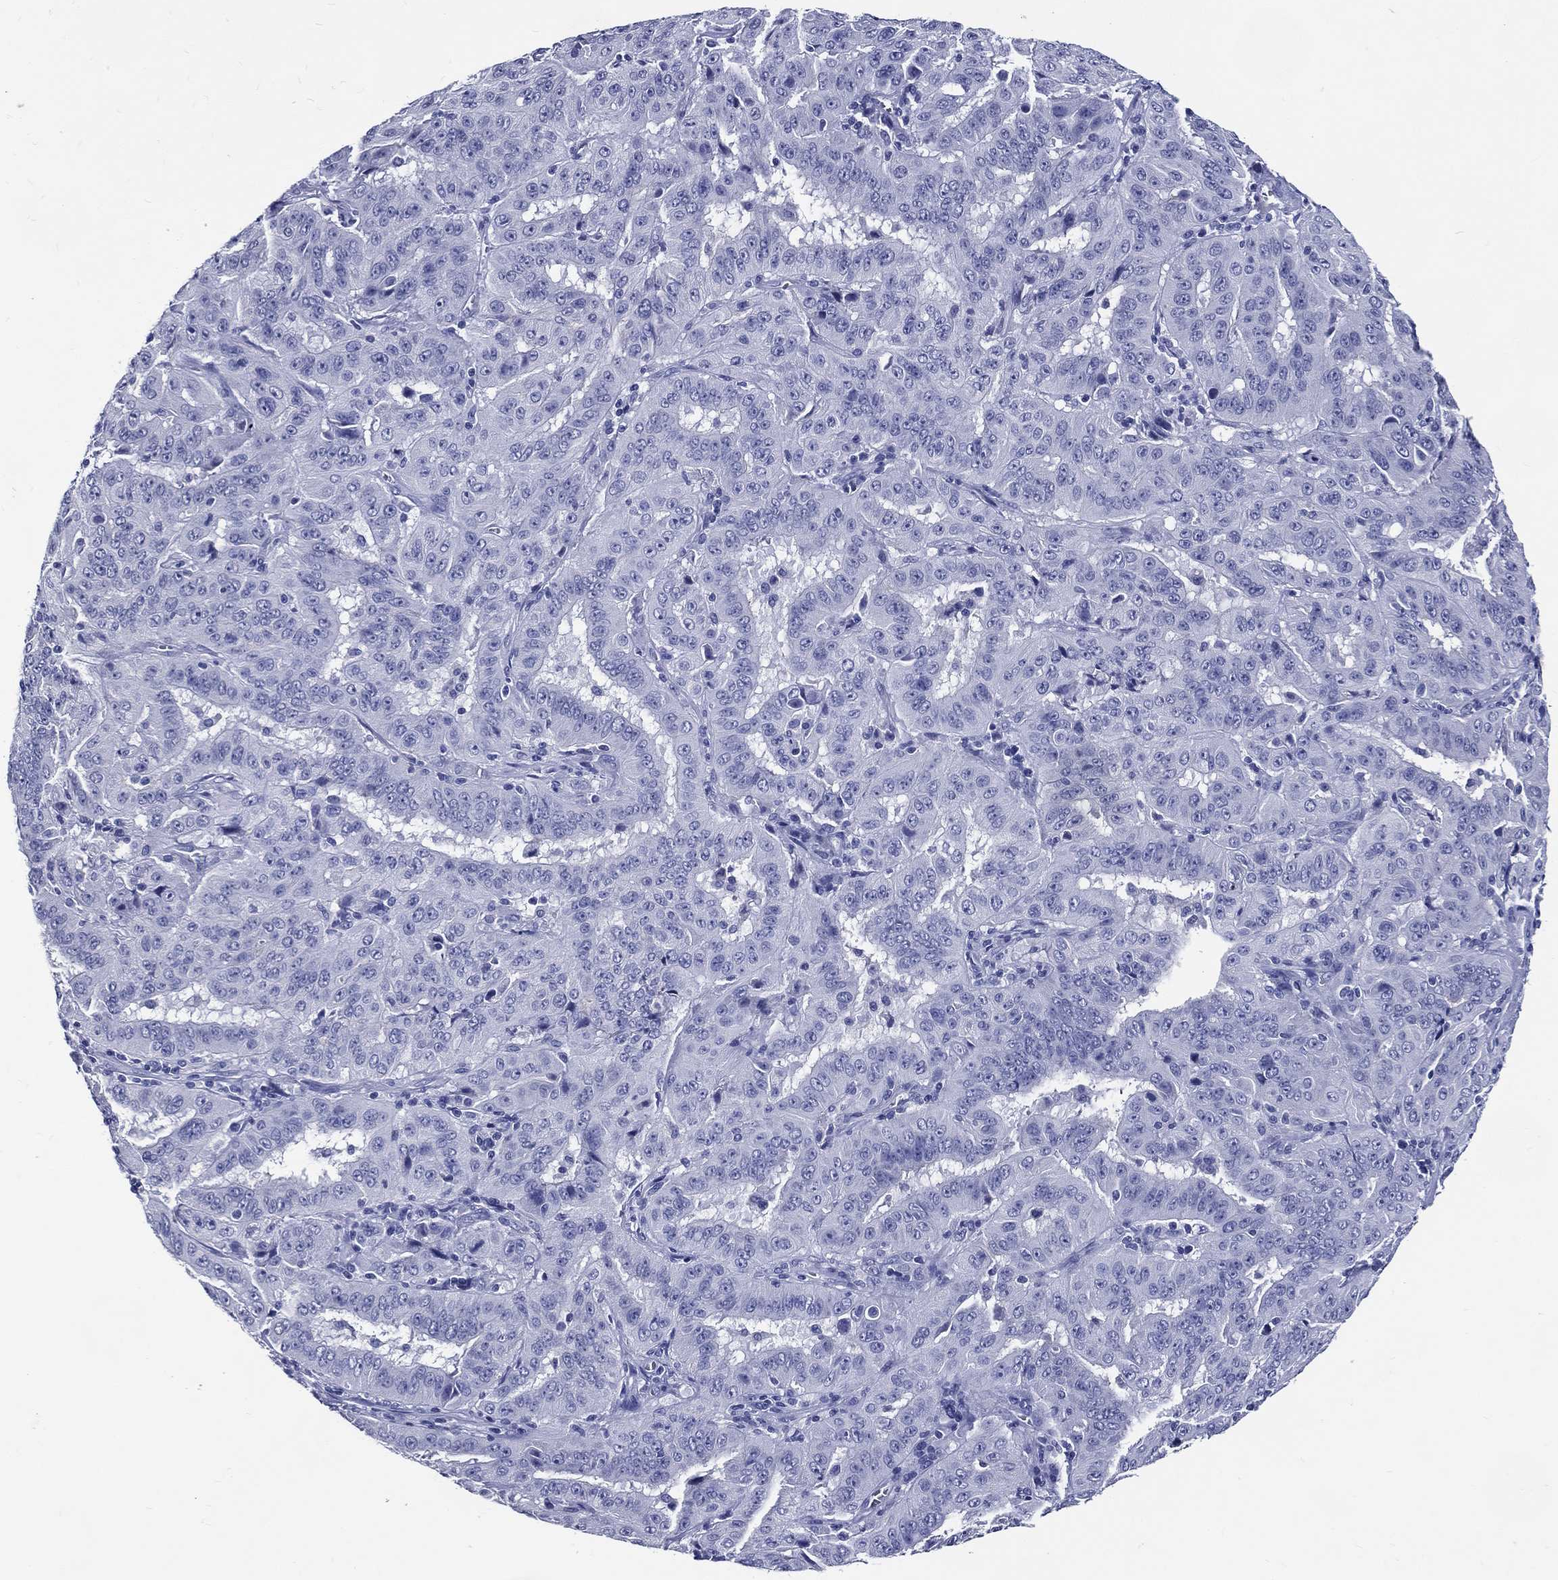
{"staining": {"intensity": "negative", "quantity": "none", "location": "none"}, "tissue": "pancreatic cancer", "cell_type": "Tumor cells", "image_type": "cancer", "snomed": [{"axis": "morphology", "description": "Adenocarcinoma, NOS"}, {"axis": "topography", "description": "Pancreas"}], "caption": "There is no significant staining in tumor cells of adenocarcinoma (pancreatic).", "gene": "ACE2", "patient": {"sex": "male", "age": 63}}